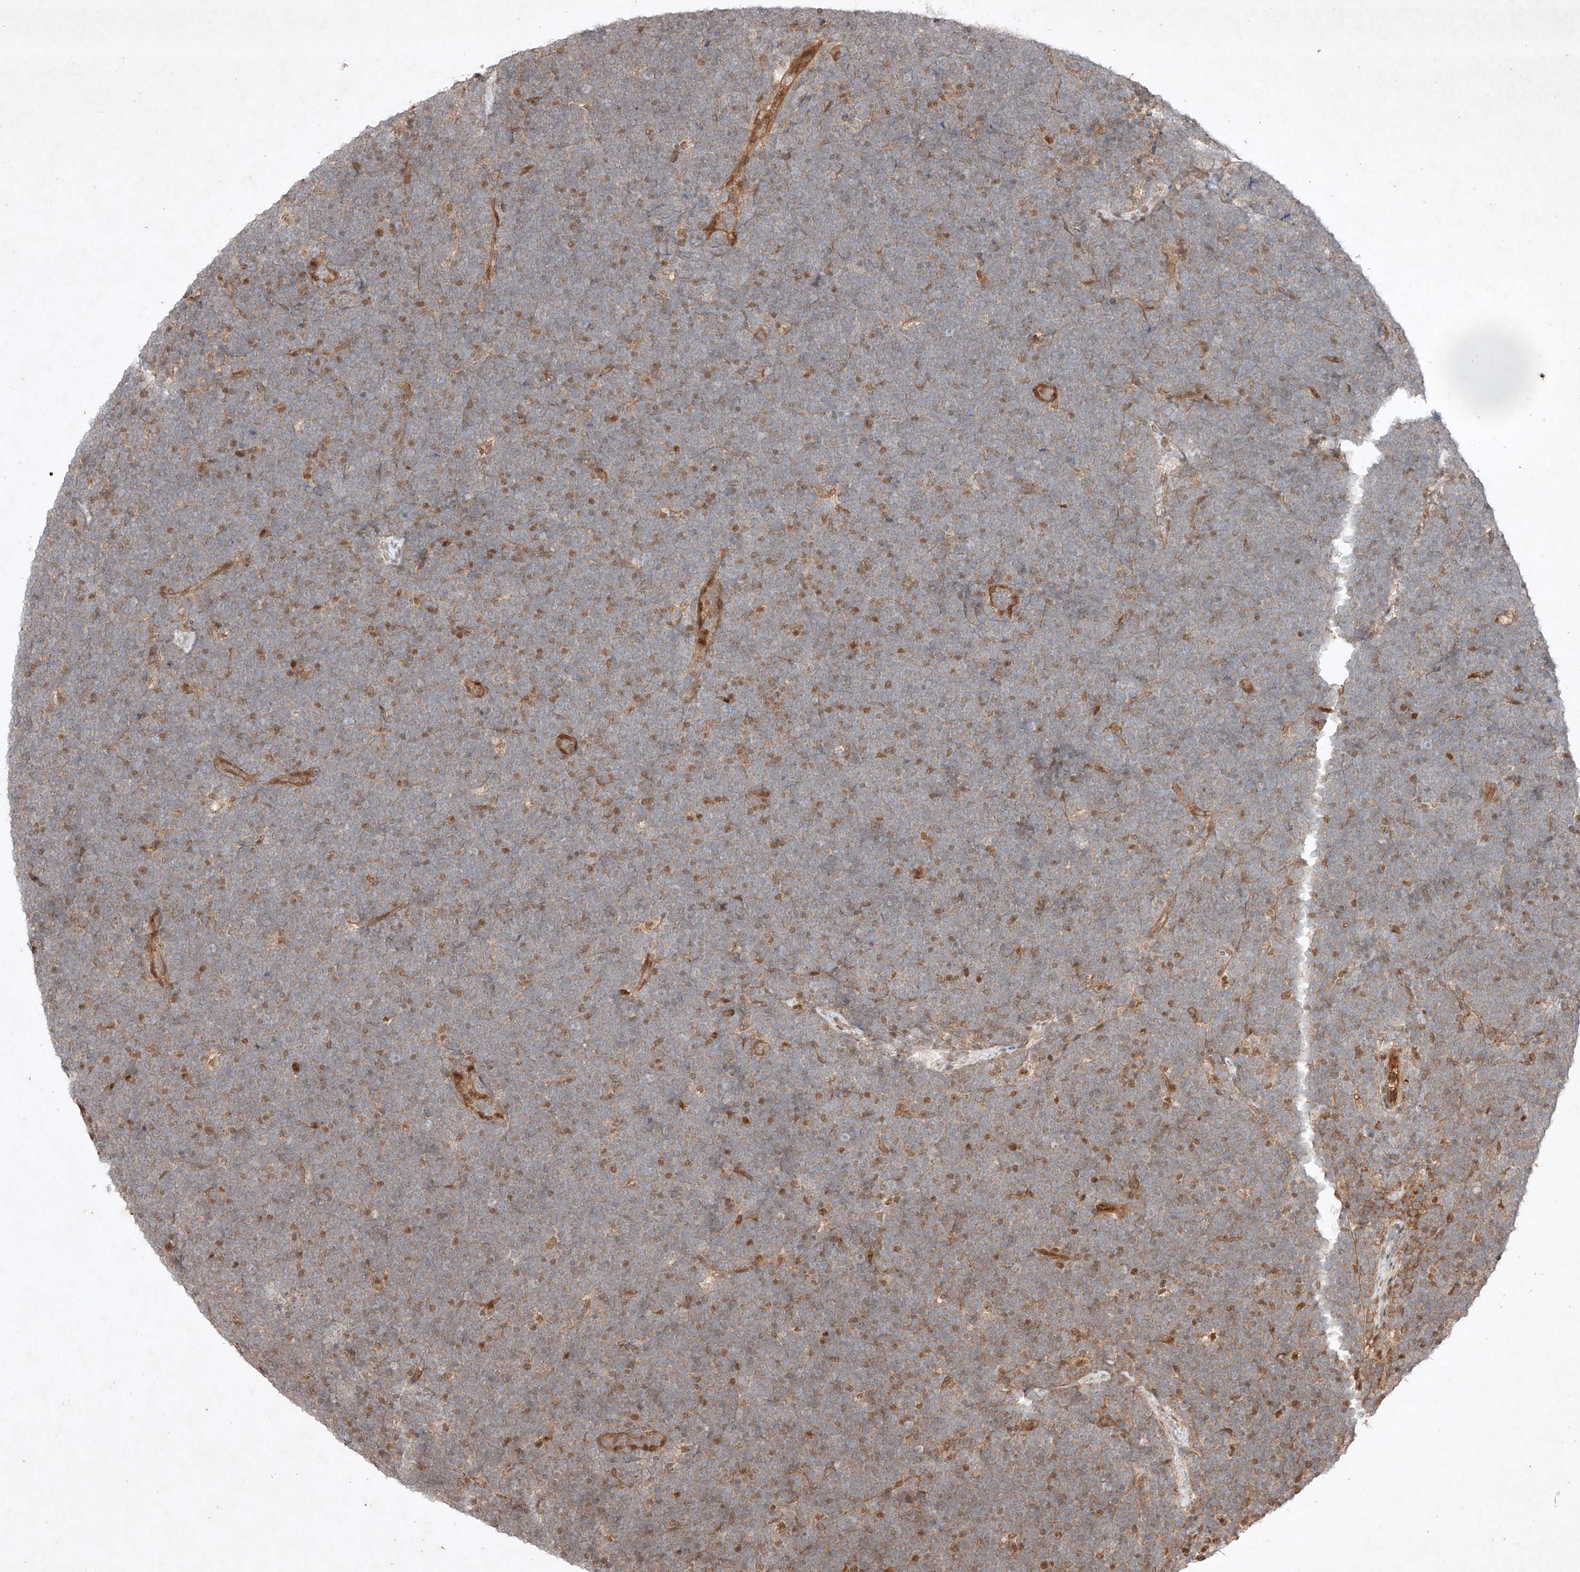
{"staining": {"intensity": "weak", "quantity": "25%-75%", "location": "cytoplasmic/membranous"}, "tissue": "lymphoma", "cell_type": "Tumor cells", "image_type": "cancer", "snomed": [{"axis": "morphology", "description": "Malignant lymphoma, non-Hodgkin's type, High grade"}, {"axis": "topography", "description": "Lymph node"}], "caption": "There is low levels of weak cytoplasmic/membranous staining in tumor cells of lymphoma, as demonstrated by immunohistochemical staining (brown color).", "gene": "RNF31", "patient": {"sex": "male", "age": 13}}